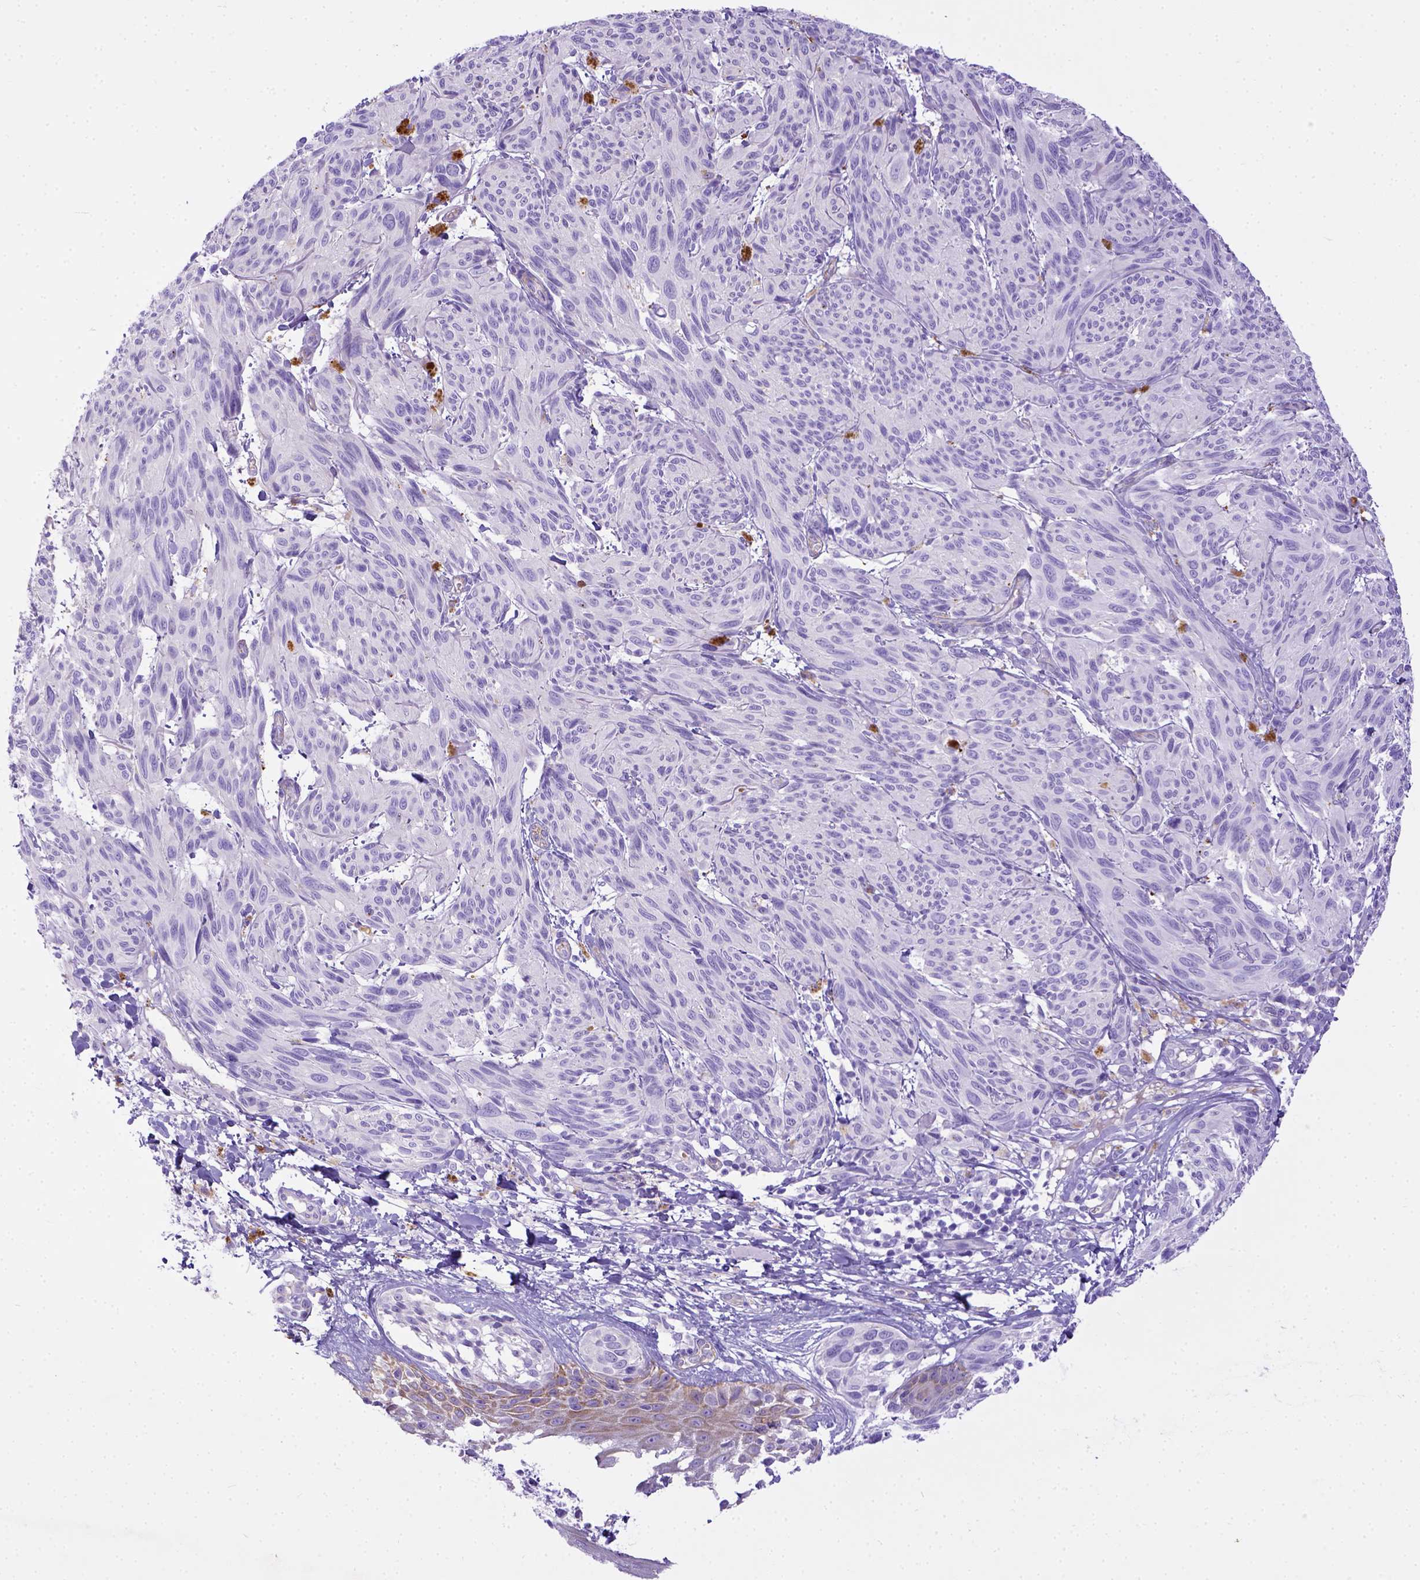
{"staining": {"intensity": "negative", "quantity": "none", "location": "none"}, "tissue": "melanoma", "cell_type": "Tumor cells", "image_type": "cancer", "snomed": [{"axis": "morphology", "description": "Malignant melanoma, NOS"}, {"axis": "topography", "description": "Skin"}], "caption": "Histopathology image shows no significant protein positivity in tumor cells of malignant melanoma.", "gene": "LRRC18", "patient": {"sex": "male", "age": 79}}